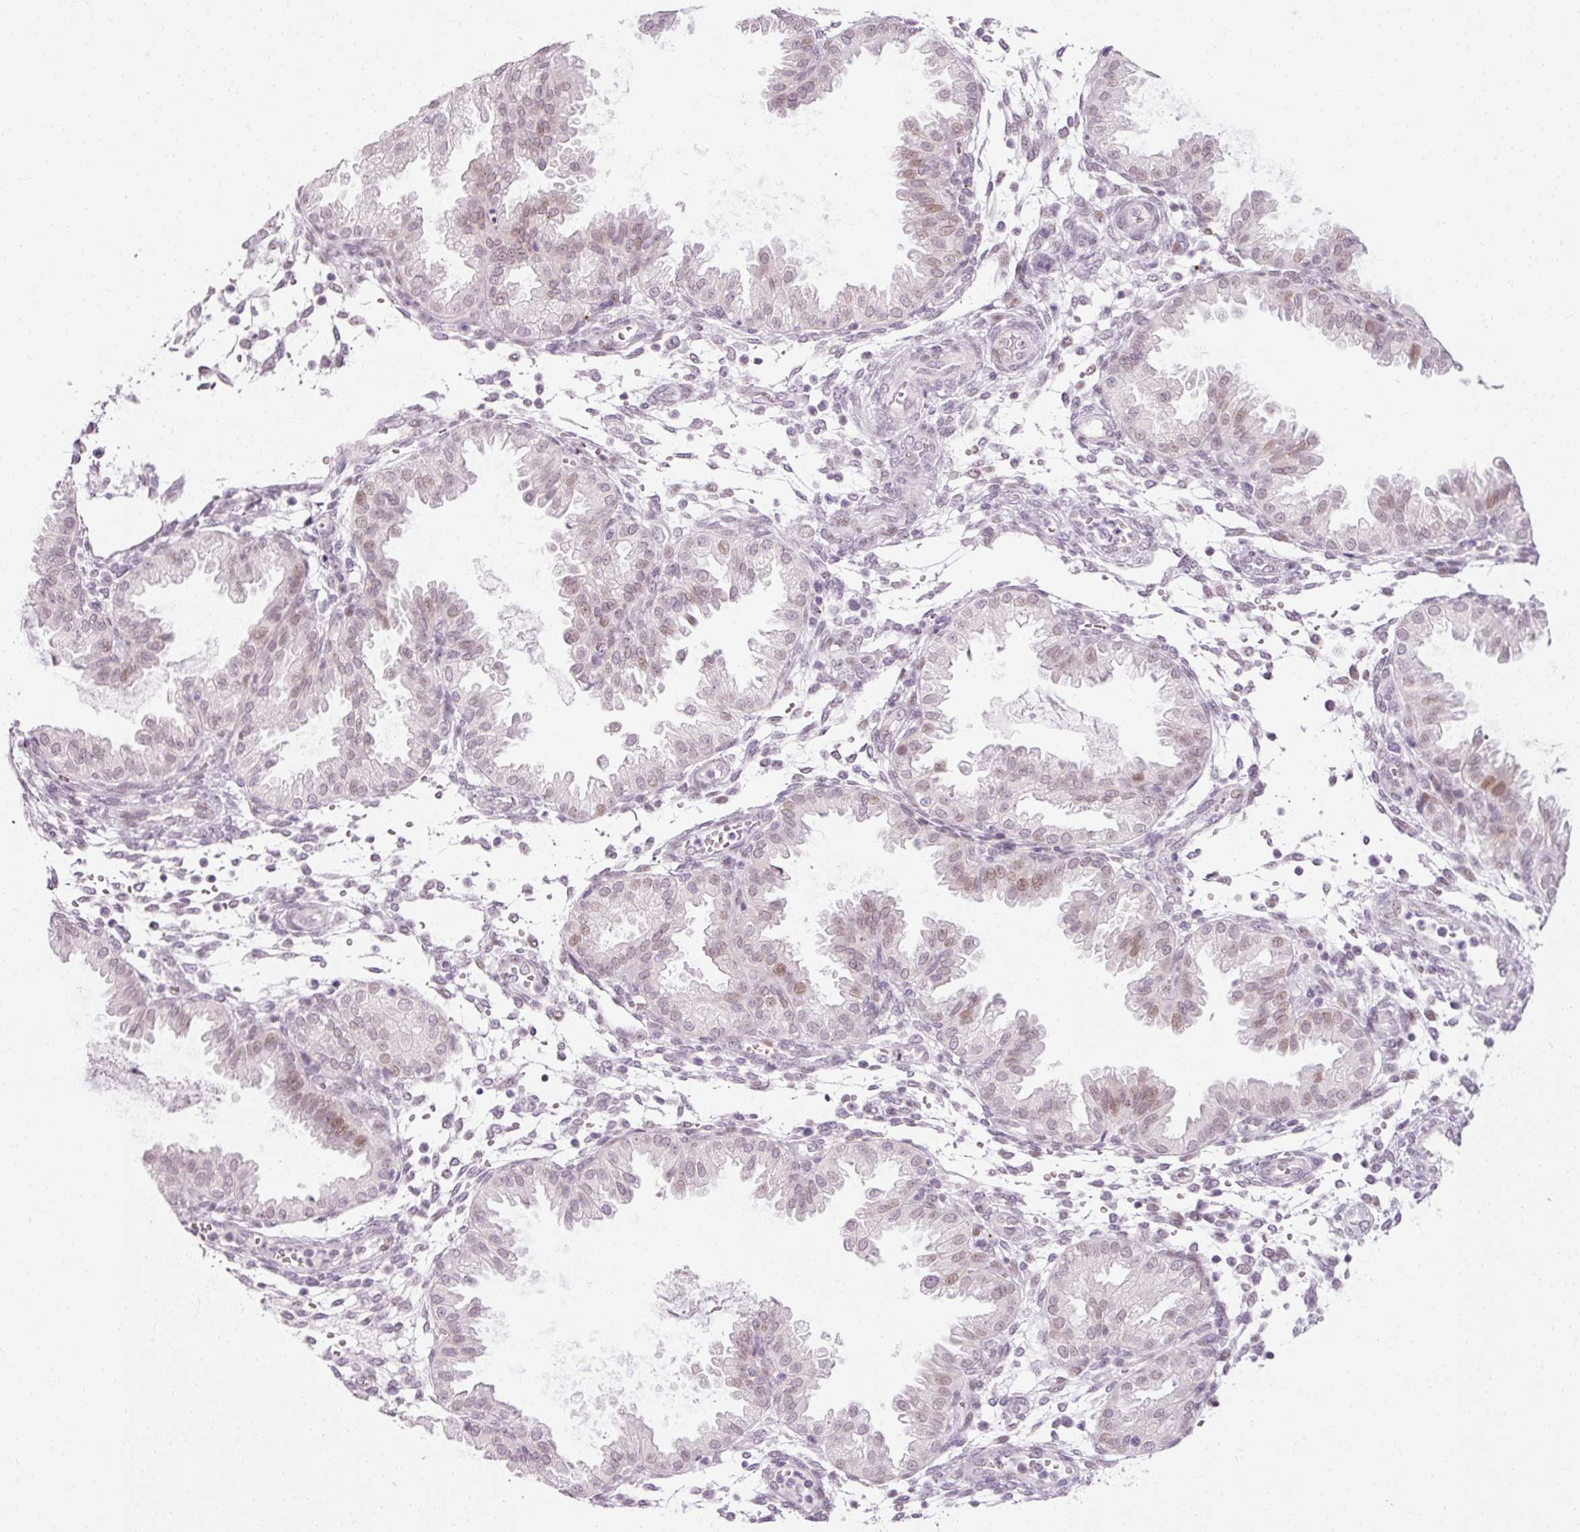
{"staining": {"intensity": "negative", "quantity": "none", "location": "none"}, "tissue": "endometrium", "cell_type": "Cells in endometrial stroma", "image_type": "normal", "snomed": [{"axis": "morphology", "description": "Normal tissue, NOS"}, {"axis": "topography", "description": "Endometrium"}], "caption": "This is an IHC image of benign endometrium. There is no positivity in cells in endometrial stroma.", "gene": "ANKRD20A1", "patient": {"sex": "female", "age": 33}}